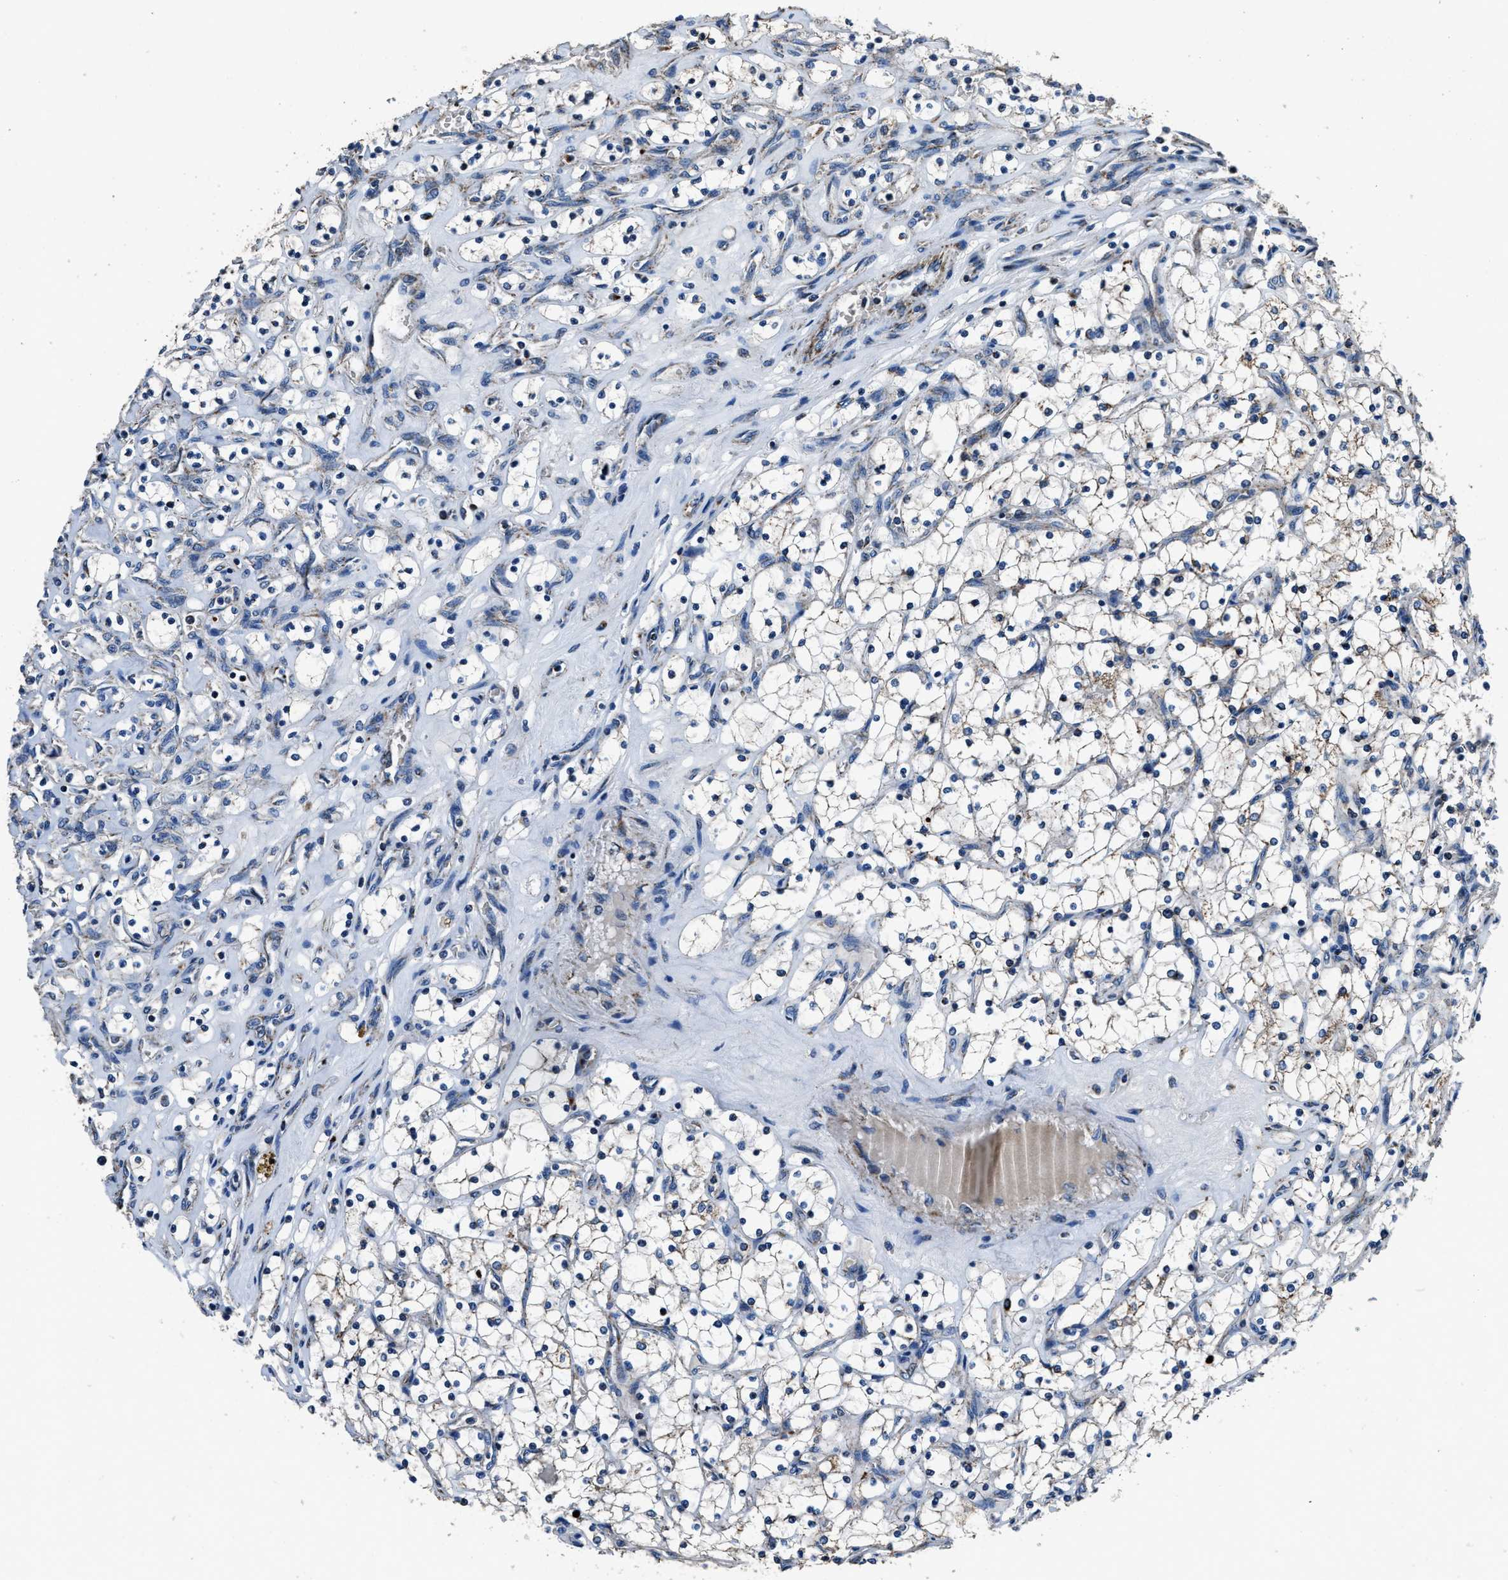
{"staining": {"intensity": "negative", "quantity": "none", "location": "none"}, "tissue": "renal cancer", "cell_type": "Tumor cells", "image_type": "cancer", "snomed": [{"axis": "morphology", "description": "Adenocarcinoma, NOS"}, {"axis": "topography", "description": "Kidney"}], "caption": "Tumor cells are negative for brown protein staining in adenocarcinoma (renal).", "gene": "OGDH", "patient": {"sex": "female", "age": 69}}